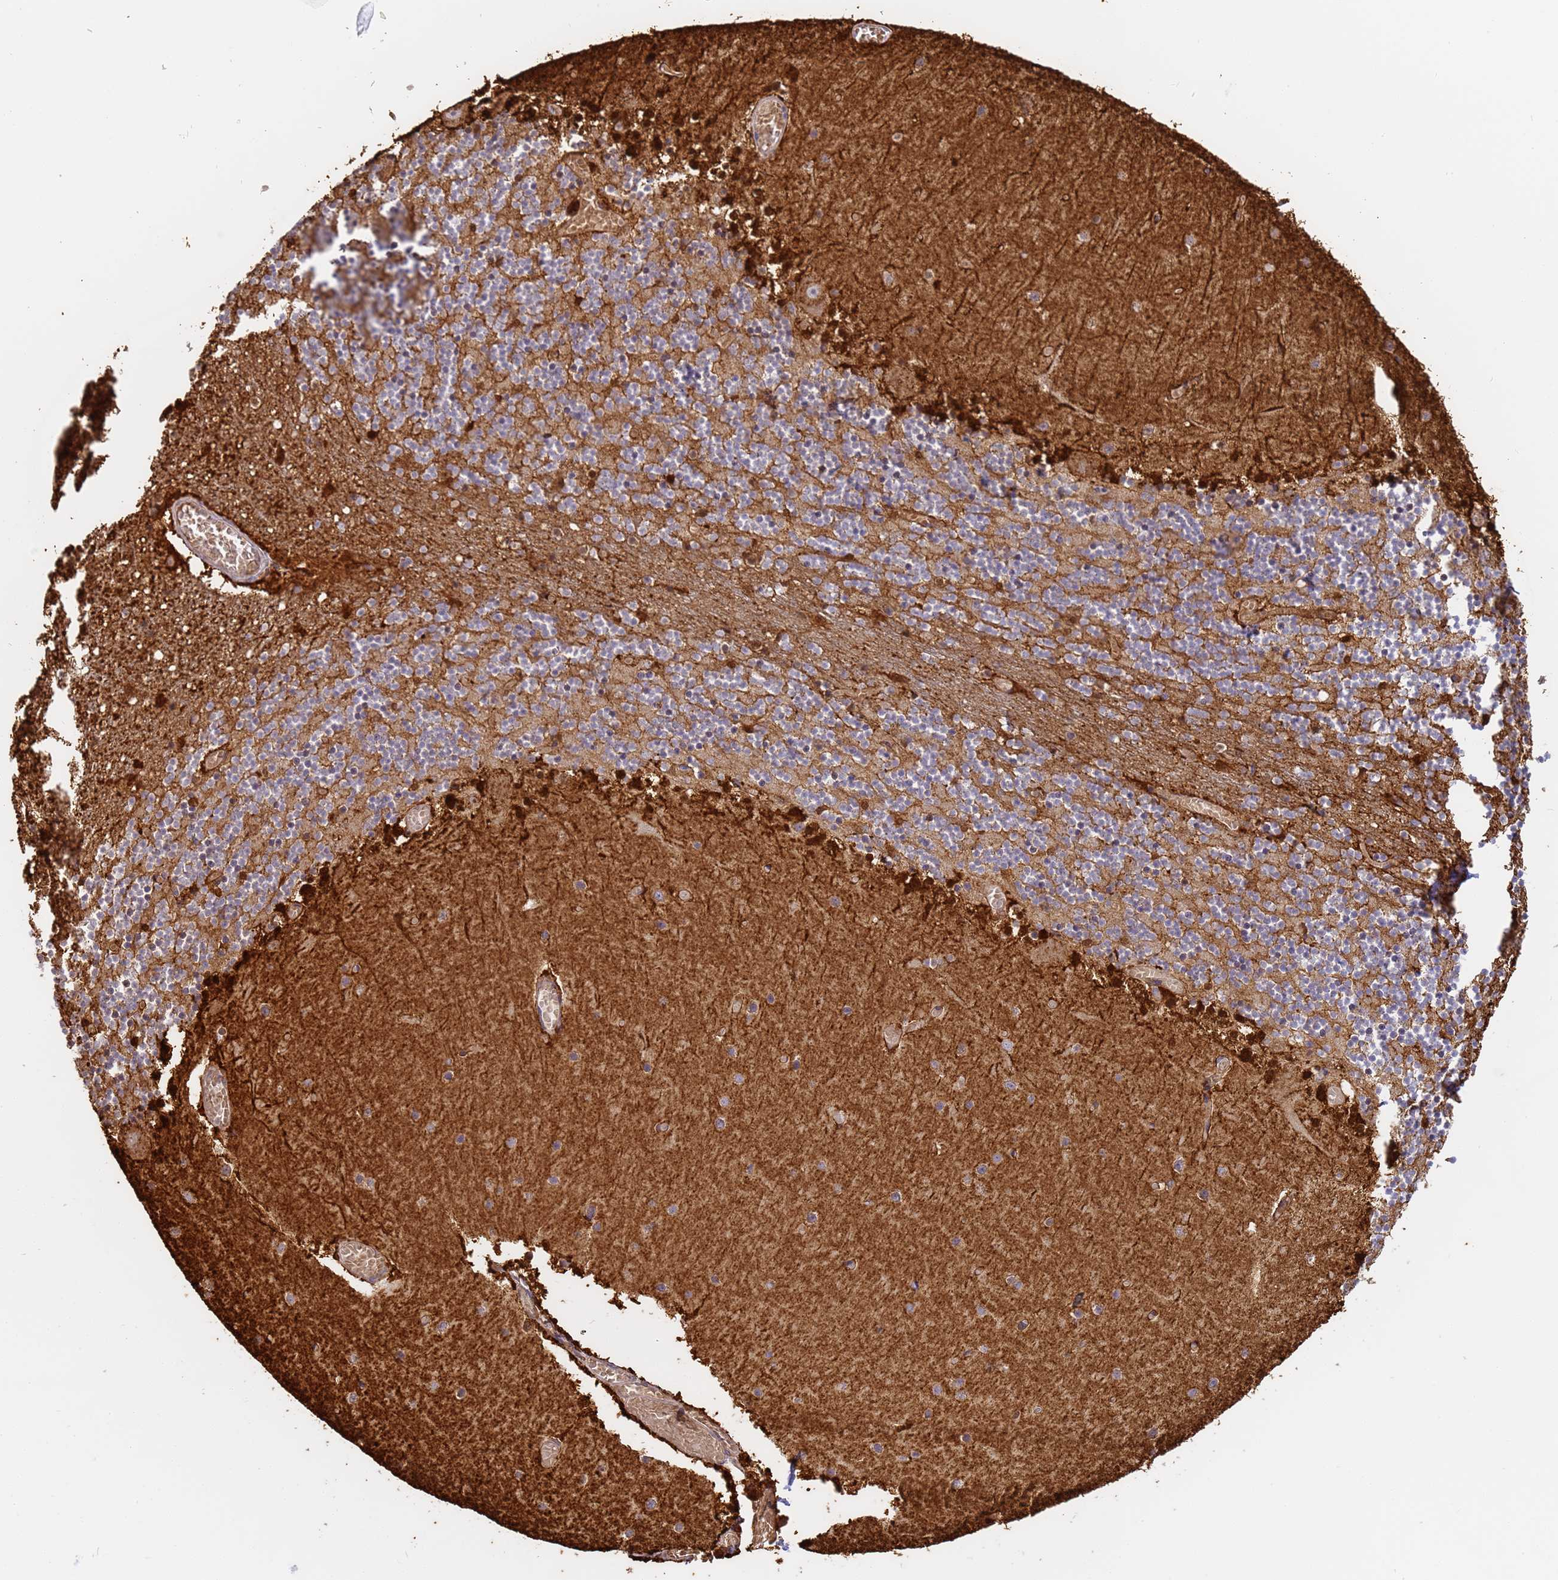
{"staining": {"intensity": "moderate", "quantity": "25%-75%", "location": "cytoplasmic/membranous"}, "tissue": "cerebellum", "cell_type": "Cells in granular layer", "image_type": "normal", "snomed": [{"axis": "morphology", "description": "Normal tissue, NOS"}, {"axis": "topography", "description": "Cerebellum"}], "caption": "Immunohistochemistry (IHC) of benign cerebellum shows medium levels of moderate cytoplasmic/membranous staining in about 25%-75% of cells in granular layer. Nuclei are stained in blue.", "gene": "M6PR", "patient": {"sex": "female", "age": 28}}